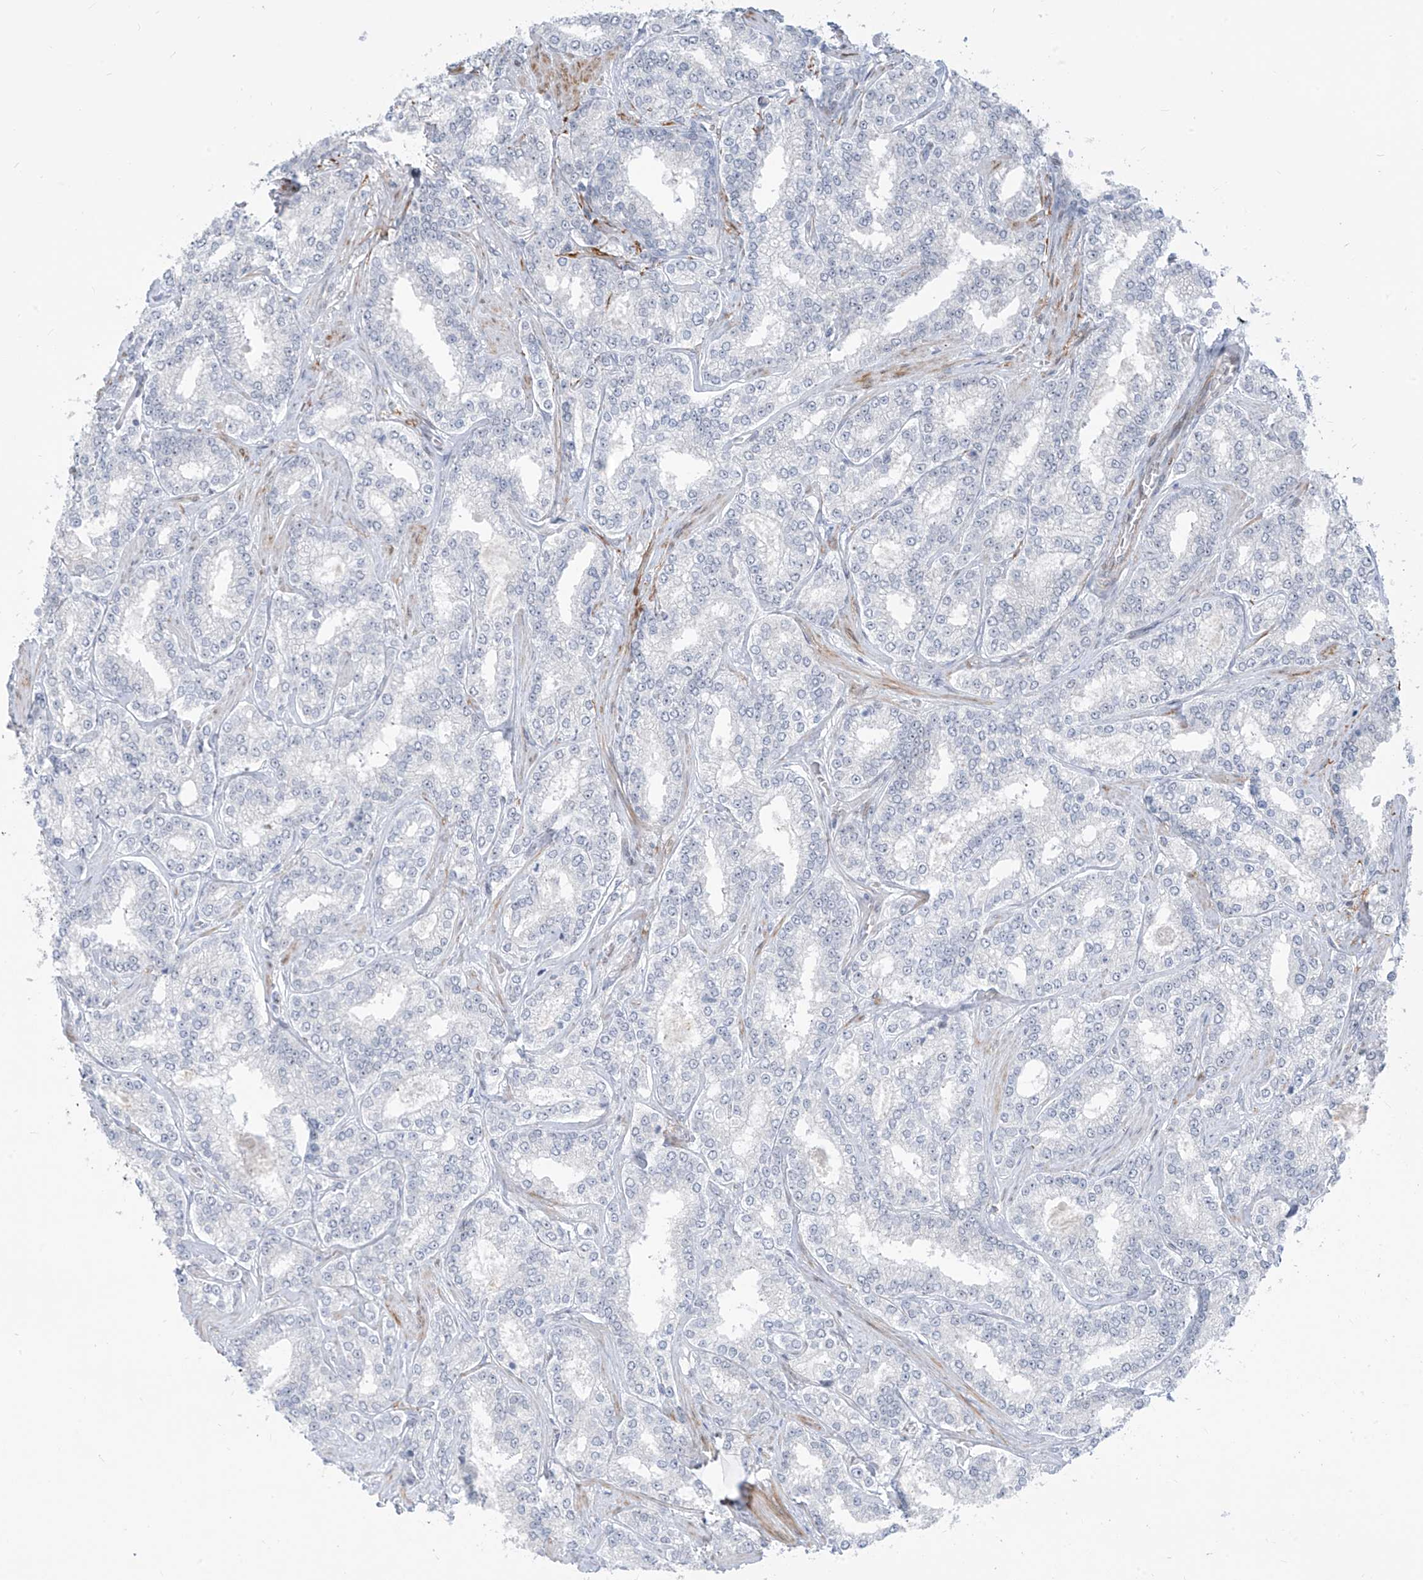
{"staining": {"intensity": "negative", "quantity": "none", "location": "none"}, "tissue": "prostate cancer", "cell_type": "Tumor cells", "image_type": "cancer", "snomed": [{"axis": "morphology", "description": "Normal tissue, NOS"}, {"axis": "morphology", "description": "Adenocarcinoma, High grade"}, {"axis": "topography", "description": "Prostate"}], "caption": "The image shows no staining of tumor cells in prostate high-grade adenocarcinoma.", "gene": "LIN9", "patient": {"sex": "male", "age": 83}}